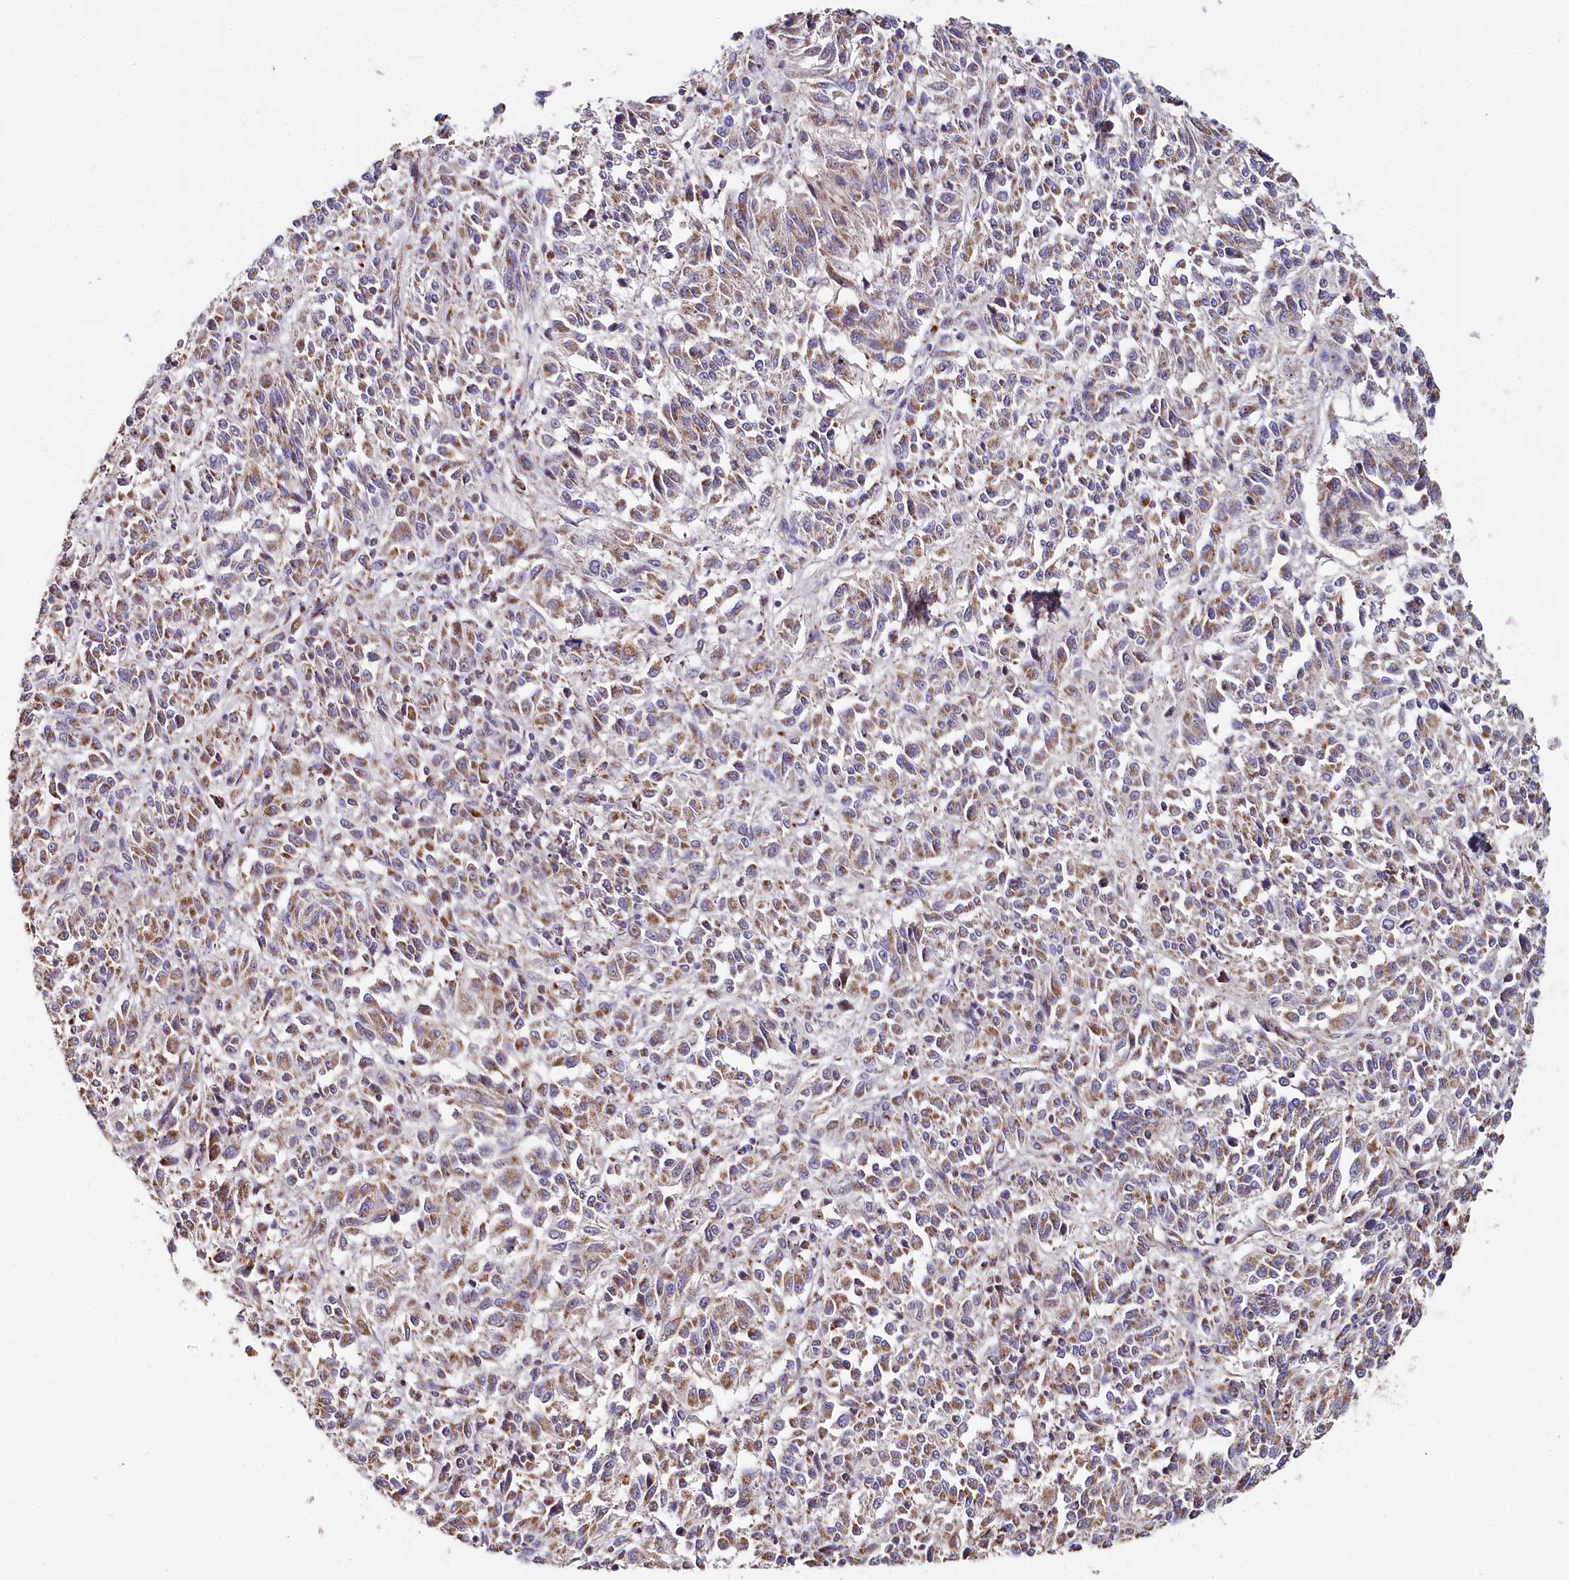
{"staining": {"intensity": "moderate", "quantity": ">75%", "location": "cytoplasmic/membranous"}, "tissue": "melanoma", "cell_type": "Tumor cells", "image_type": "cancer", "snomed": [{"axis": "morphology", "description": "Malignant melanoma, Metastatic site"}, {"axis": "topography", "description": "Lung"}], "caption": "An IHC photomicrograph of tumor tissue is shown. Protein staining in brown highlights moderate cytoplasmic/membranous positivity in malignant melanoma (metastatic site) within tumor cells. (DAB IHC with brightfield microscopy, high magnification).", "gene": "MMP25", "patient": {"sex": "male", "age": 64}}